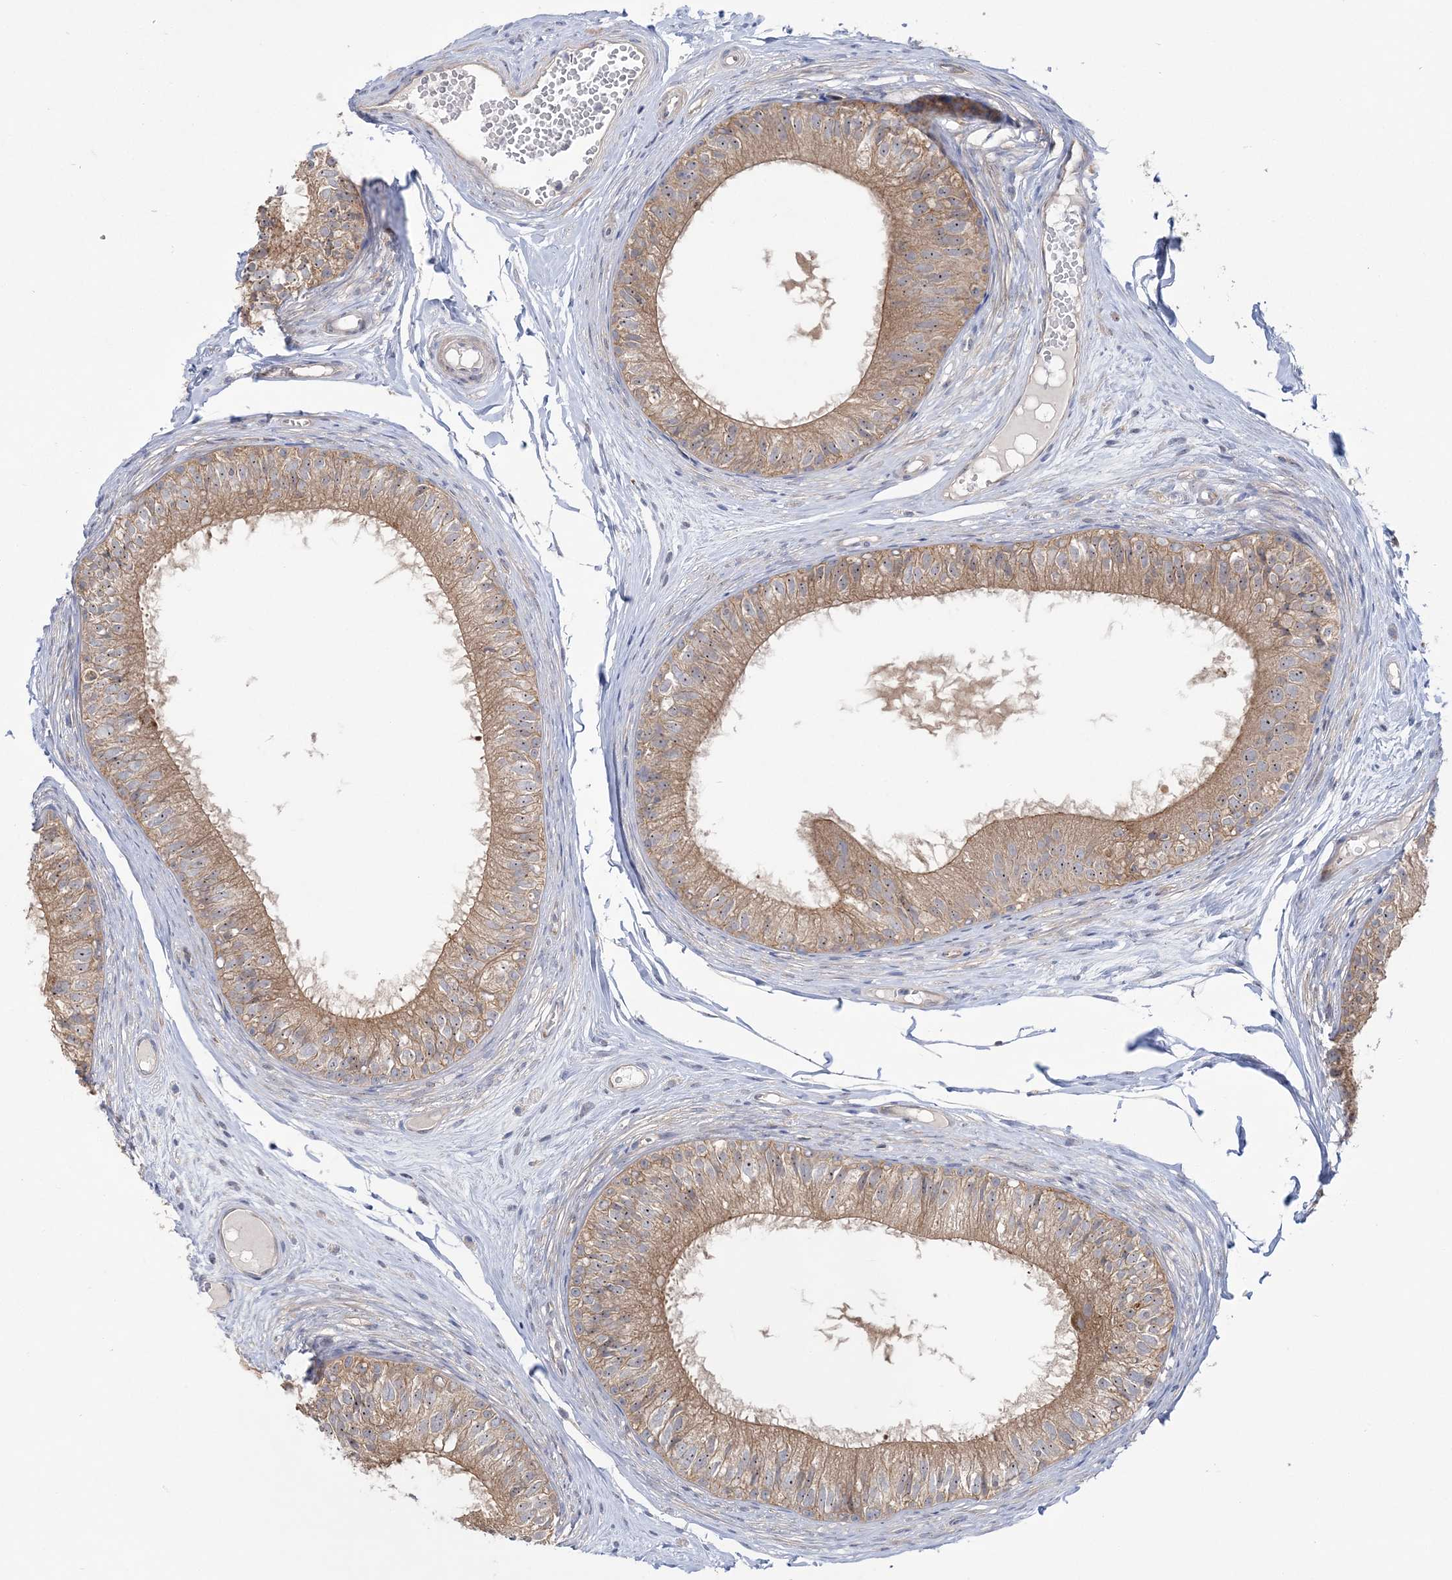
{"staining": {"intensity": "moderate", "quantity": ">75%", "location": "cytoplasmic/membranous"}, "tissue": "epididymis", "cell_type": "Glandular cells", "image_type": "normal", "snomed": [{"axis": "morphology", "description": "Normal tissue, NOS"}, {"axis": "morphology", "description": "Seminoma in situ"}, {"axis": "topography", "description": "Testis"}, {"axis": "topography", "description": "Epididymis"}], "caption": "Brown immunohistochemical staining in unremarkable epididymis demonstrates moderate cytoplasmic/membranous positivity in approximately >75% of glandular cells. (brown staining indicates protein expression, while blue staining denotes nuclei).", "gene": "MMADHC", "patient": {"sex": "male", "age": 28}}